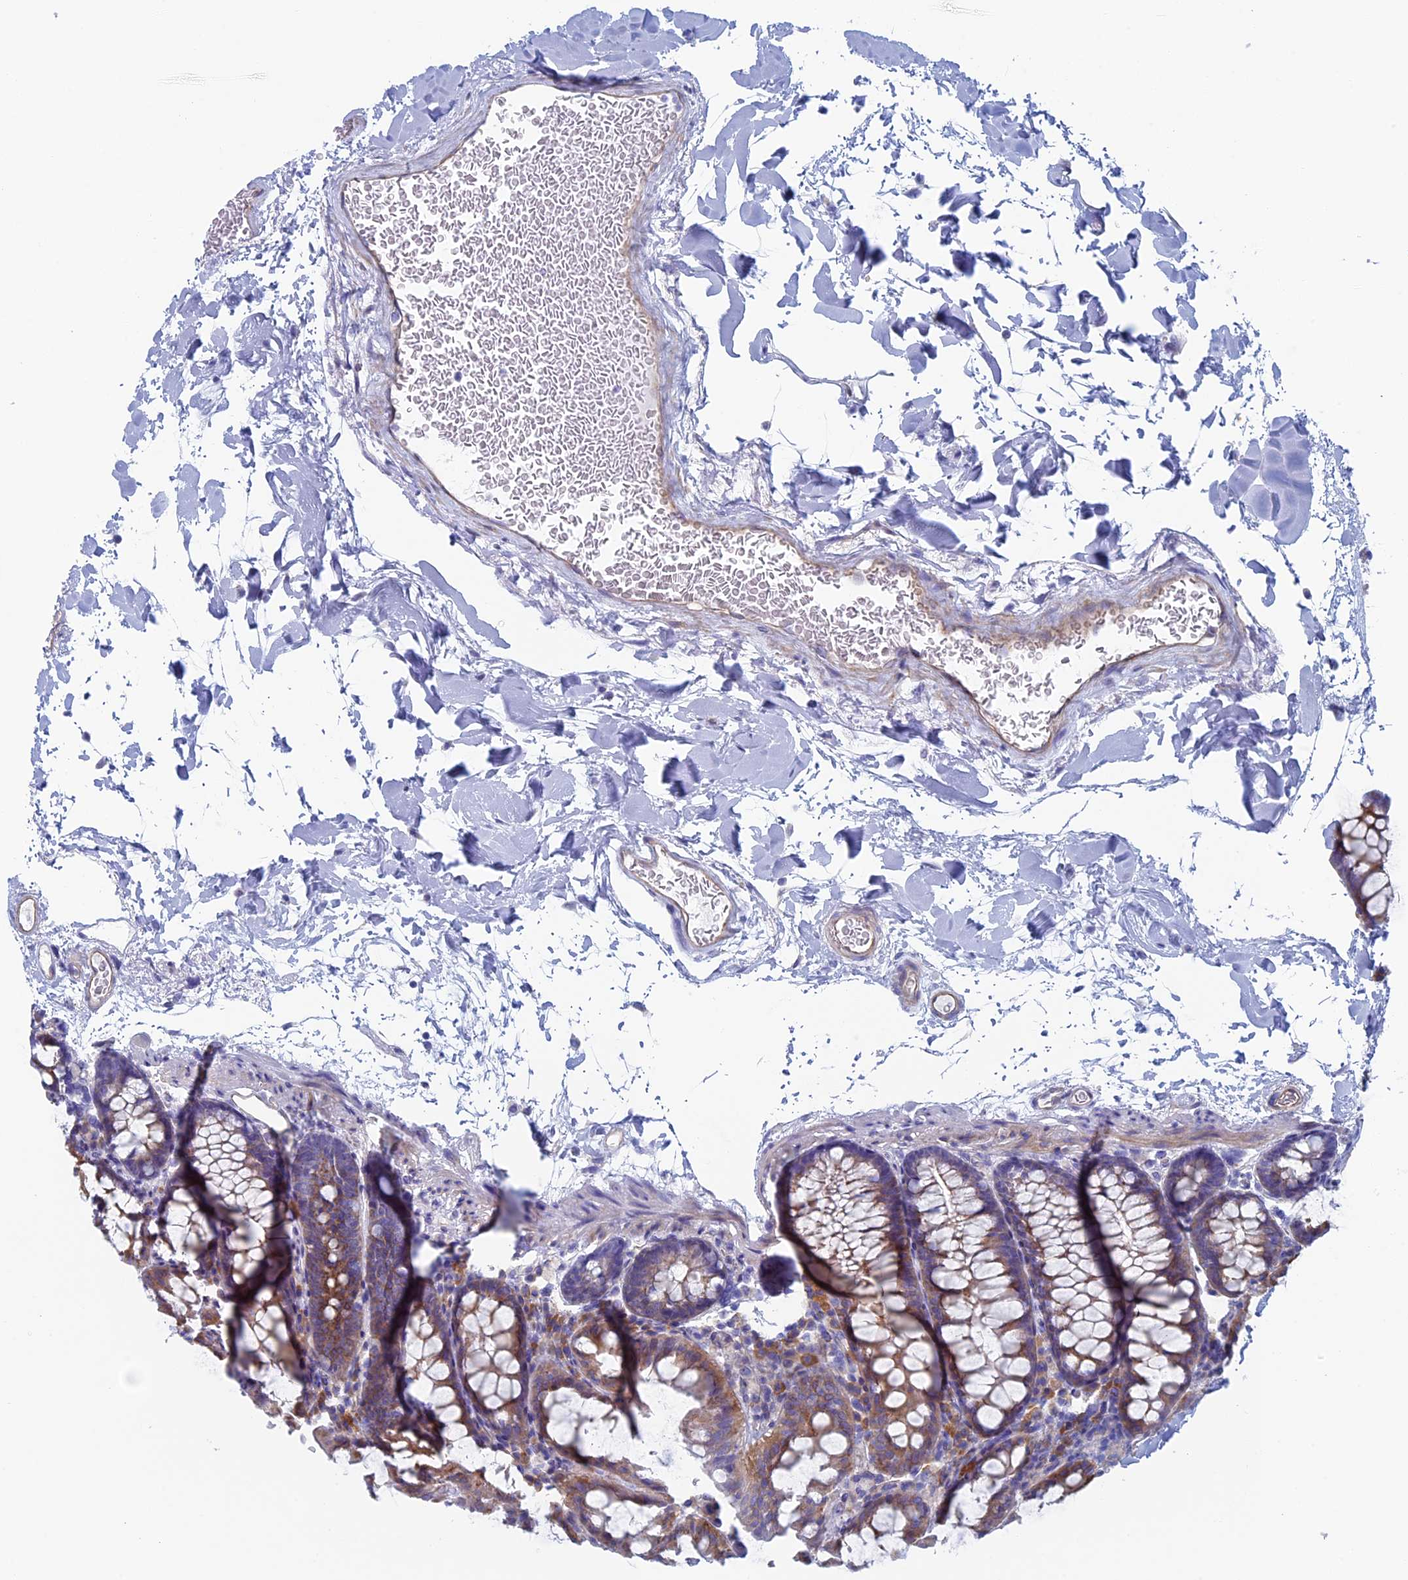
{"staining": {"intensity": "moderate", "quantity": ">75%", "location": "cytoplasmic/membranous"}, "tissue": "colon", "cell_type": "Endothelial cells", "image_type": "normal", "snomed": [{"axis": "morphology", "description": "Normal tissue, NOS"}, {"axis": "topography", "description": "Colon"}], "caption": "The histopathology image exhibits a brown stain indicating the presence of a protein in the cytoplasmic/membranous of endothelial cells in colon.", "gene": "MAGEB6", "patient": {"sex": "male", "age": 75}}